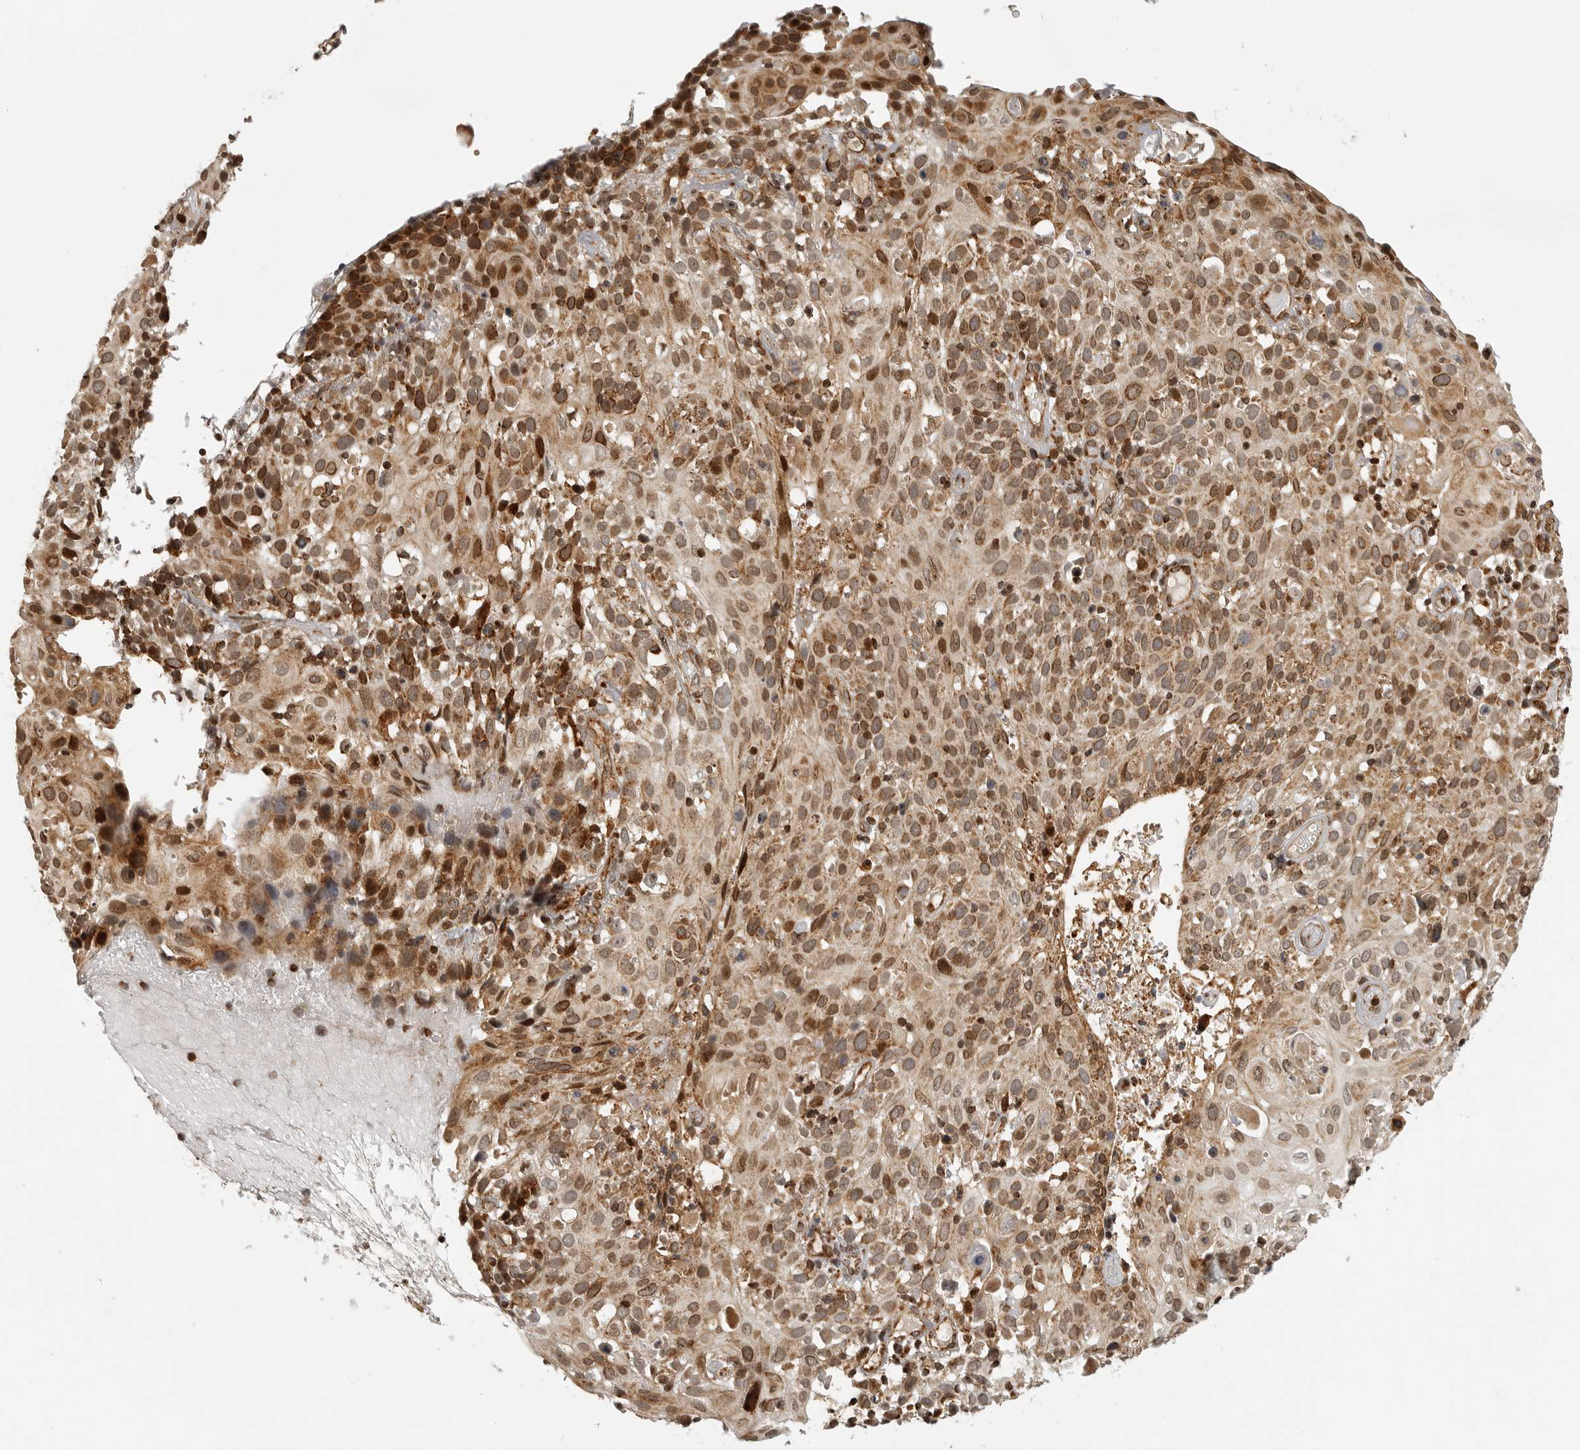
{"staining": {"intensity": "moderate", "quantity": ">75%", "location": "cytoplasmic/membranous,nuclear"}, "tissue": "cervical cancer", "cell_type": "Tumor cells", "image_type": "cancer", "snomed": [{"axis": "morphology", "description": "Squamous cell carcinoma, NOS"}, {"axis": "topography", "description": "Cervix"}], "caption": "Squamous cell carcinoma (cervical) stained with a protein marker displays moderate staining in tumor cells.", "gene": "NARS2", "patient": {"sex": "female", "age": 74}}